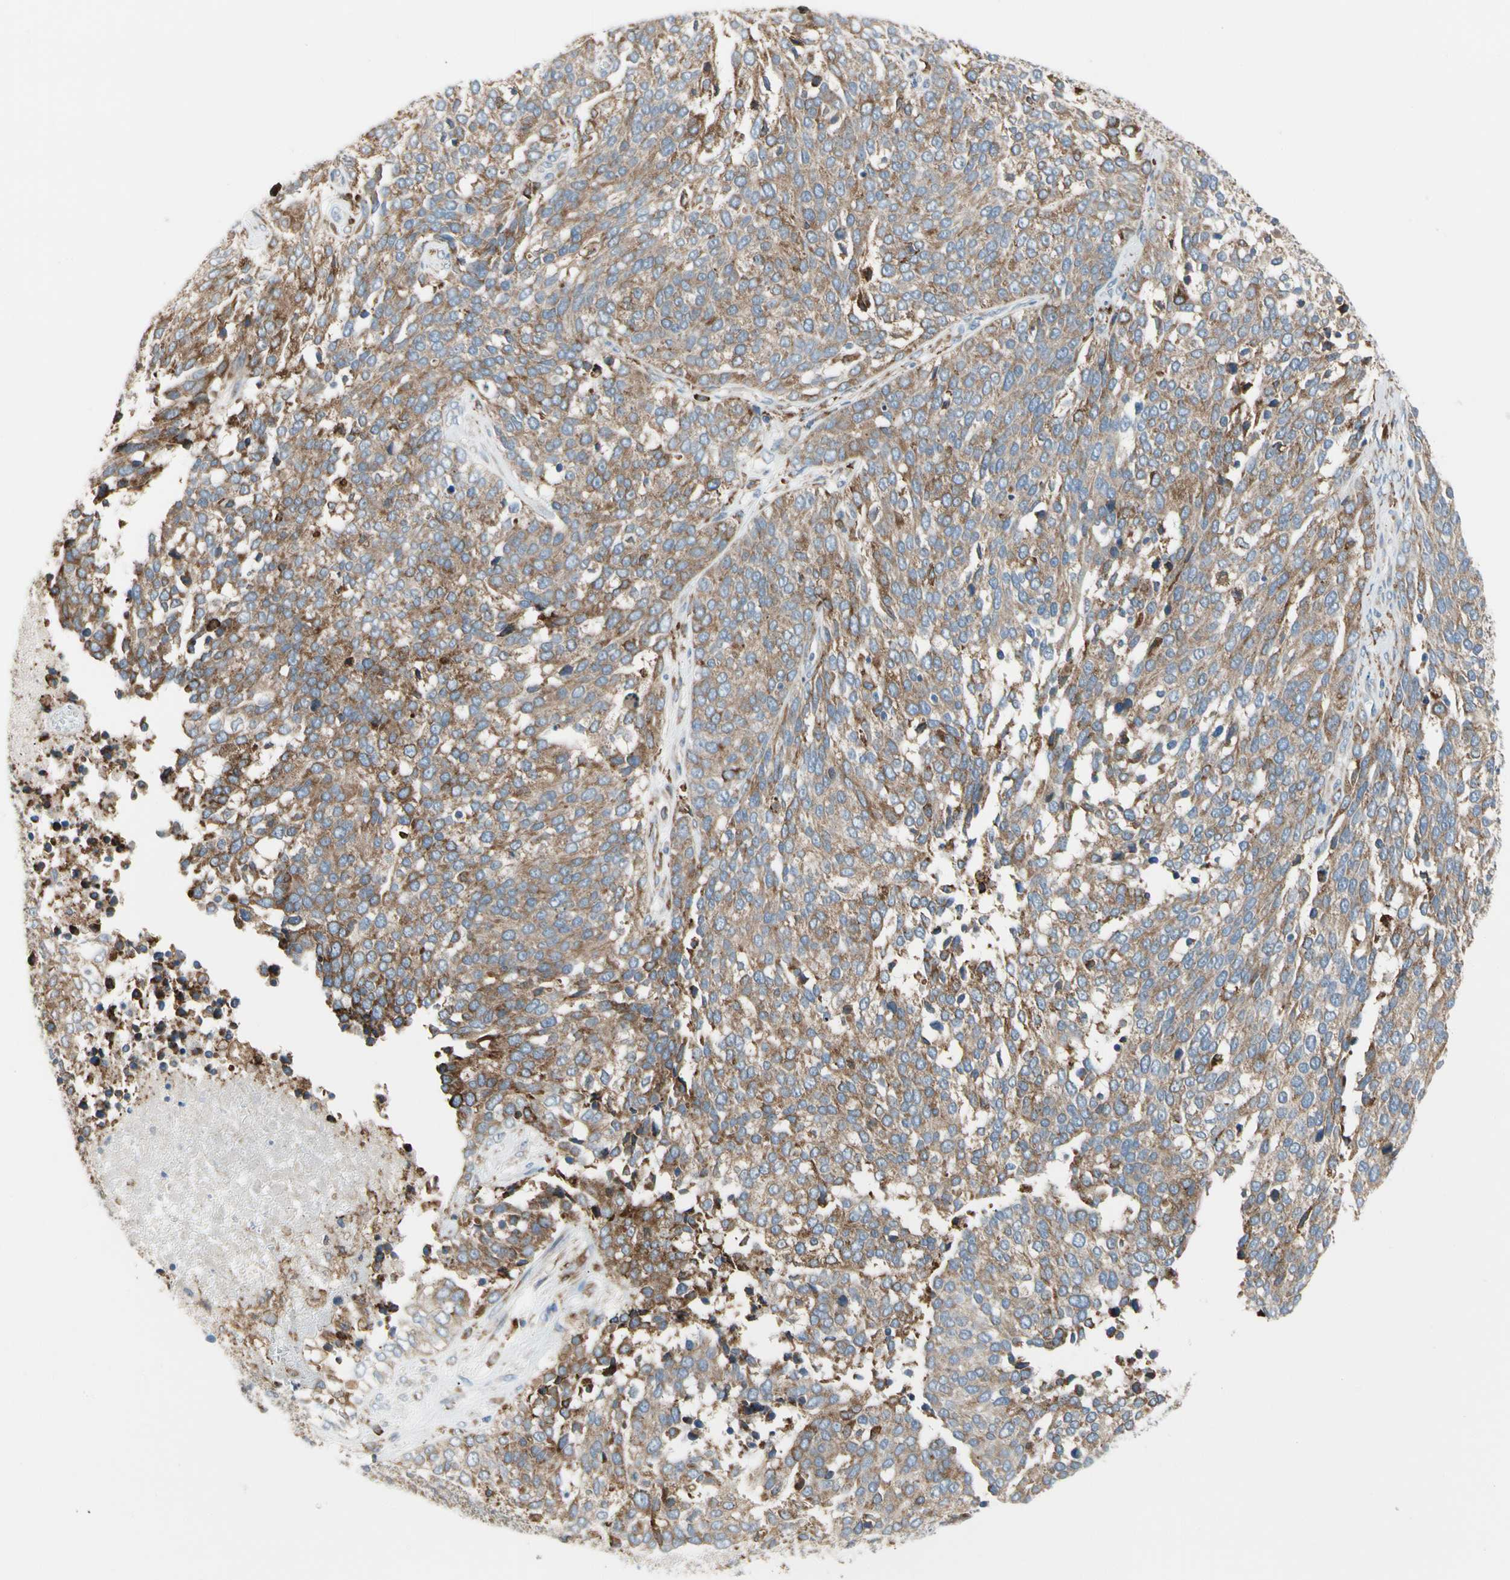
{"staining": {"intensity": "moderate", "quantity": ">75%", "location": "cytoplasmic/membranous"}, "tissue": "ovarian cancer", "cell_type": "Tumor cells", "image_type": "cancer", "snomed": [{"axis": "morphology", "description": "Cystadenocarcinoma, serous, NOS"}, {"axis": "topography", "description": "Ovary"}], "caption": "A brown stain highlights moderate cytoplasmic/membranous staining of a protein in serous cystadenocarcinoma (ovarian) tumor cells.", "gene": "LRPAP1", "patient": {"sex": "female", "age": 44}}